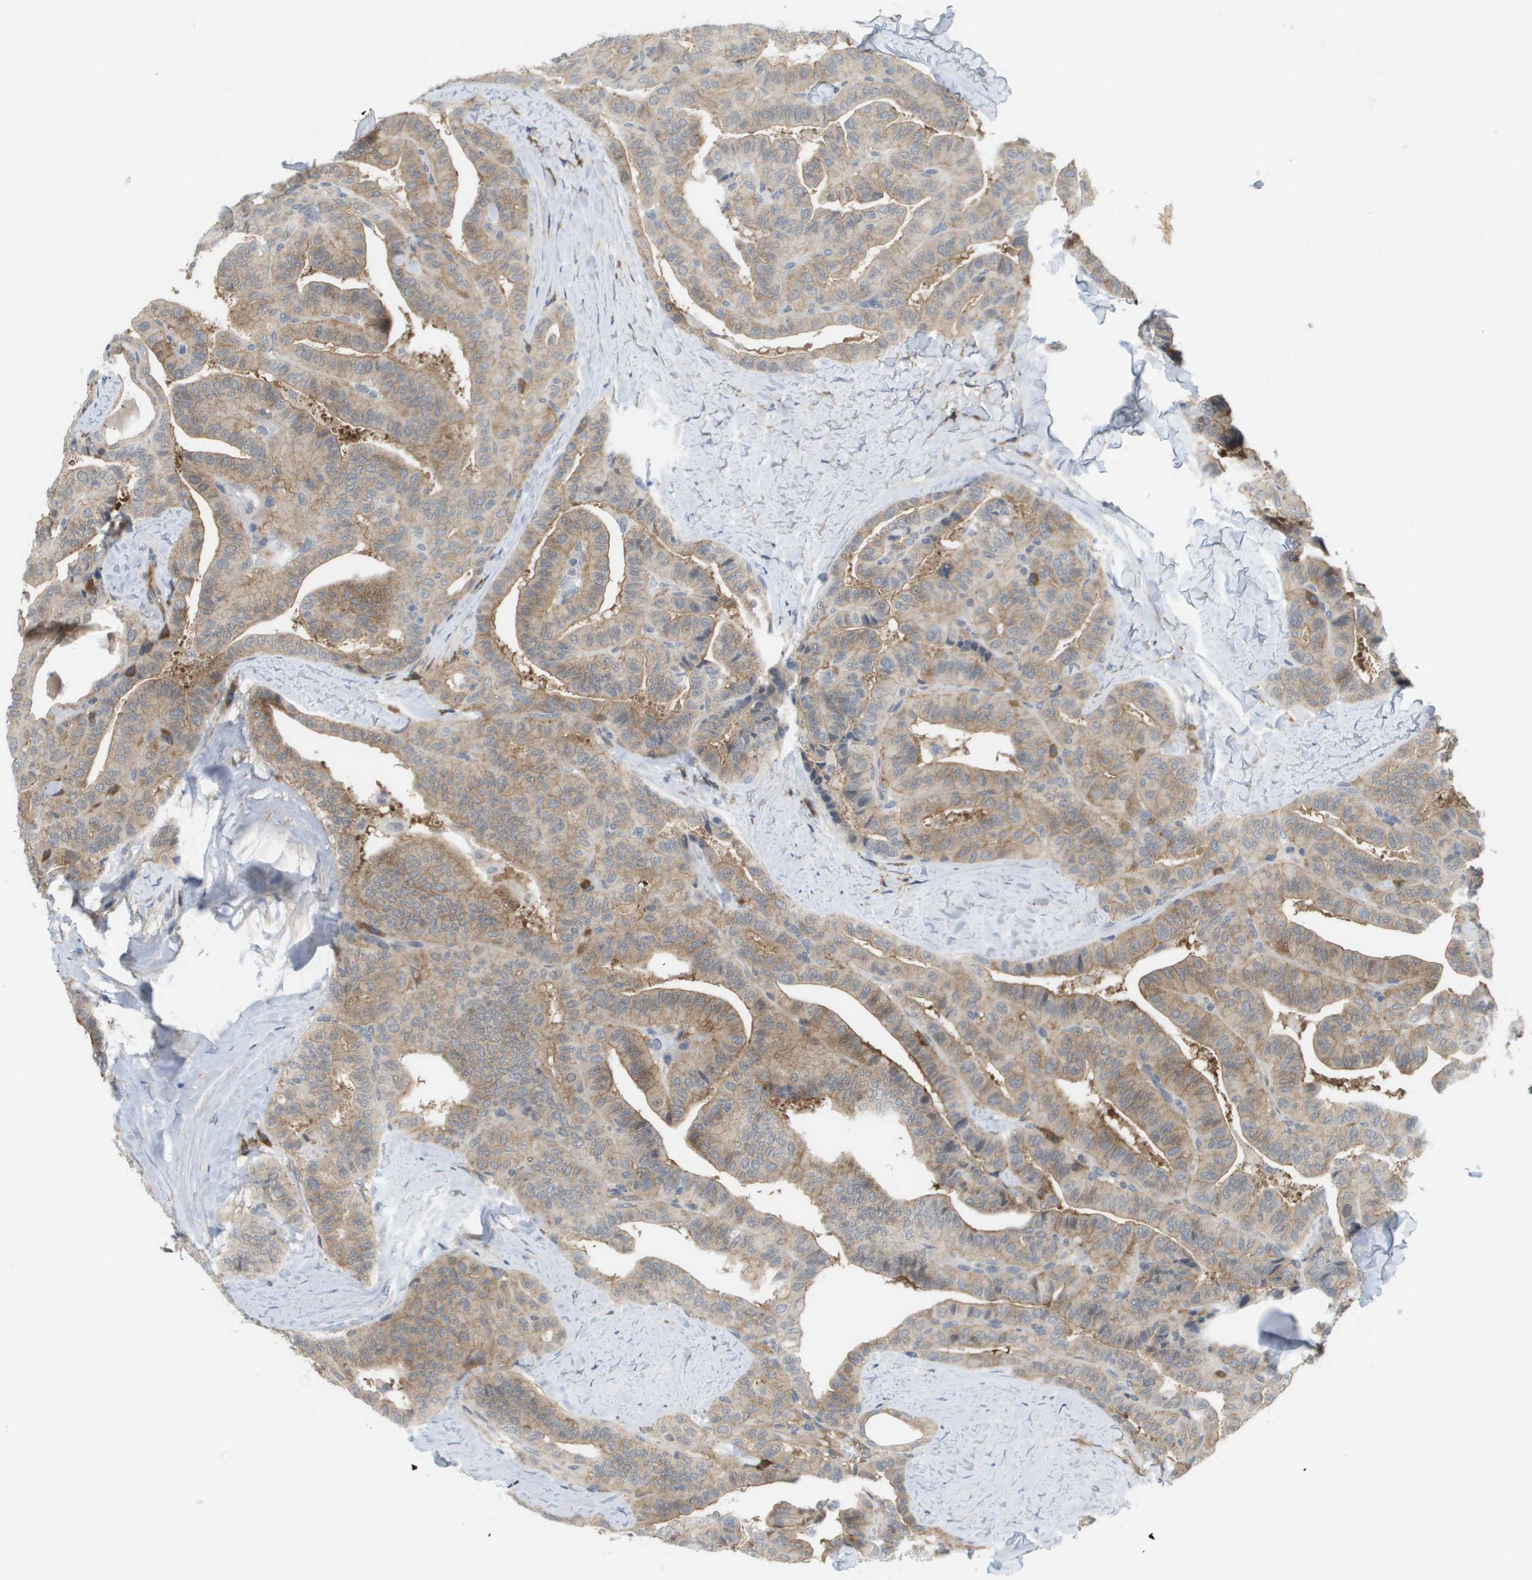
{"staining": {"intensity": "moderate", "quantity": ">75%", "location": "cytoplasmic/membranous"}, "tissue": "thyroid cancer", "cell_type": "Tumor cells", "image_type": "cancer", "snomed": [{"axis": "morphology", "description": "Papillary adenocarcinoma, NOS"}, {"axis": "topography", "description": "Thyroid gland"}], "caption": "Papillary adenocarcinoma (thyroid) stained for a protein (brown) demonstrates moderate cytoplasmic/membranous positive expression in approximately >75% of tumor cells.", "gene": "MARCHF8", "patient": {"sex": "male", "age": 77}}